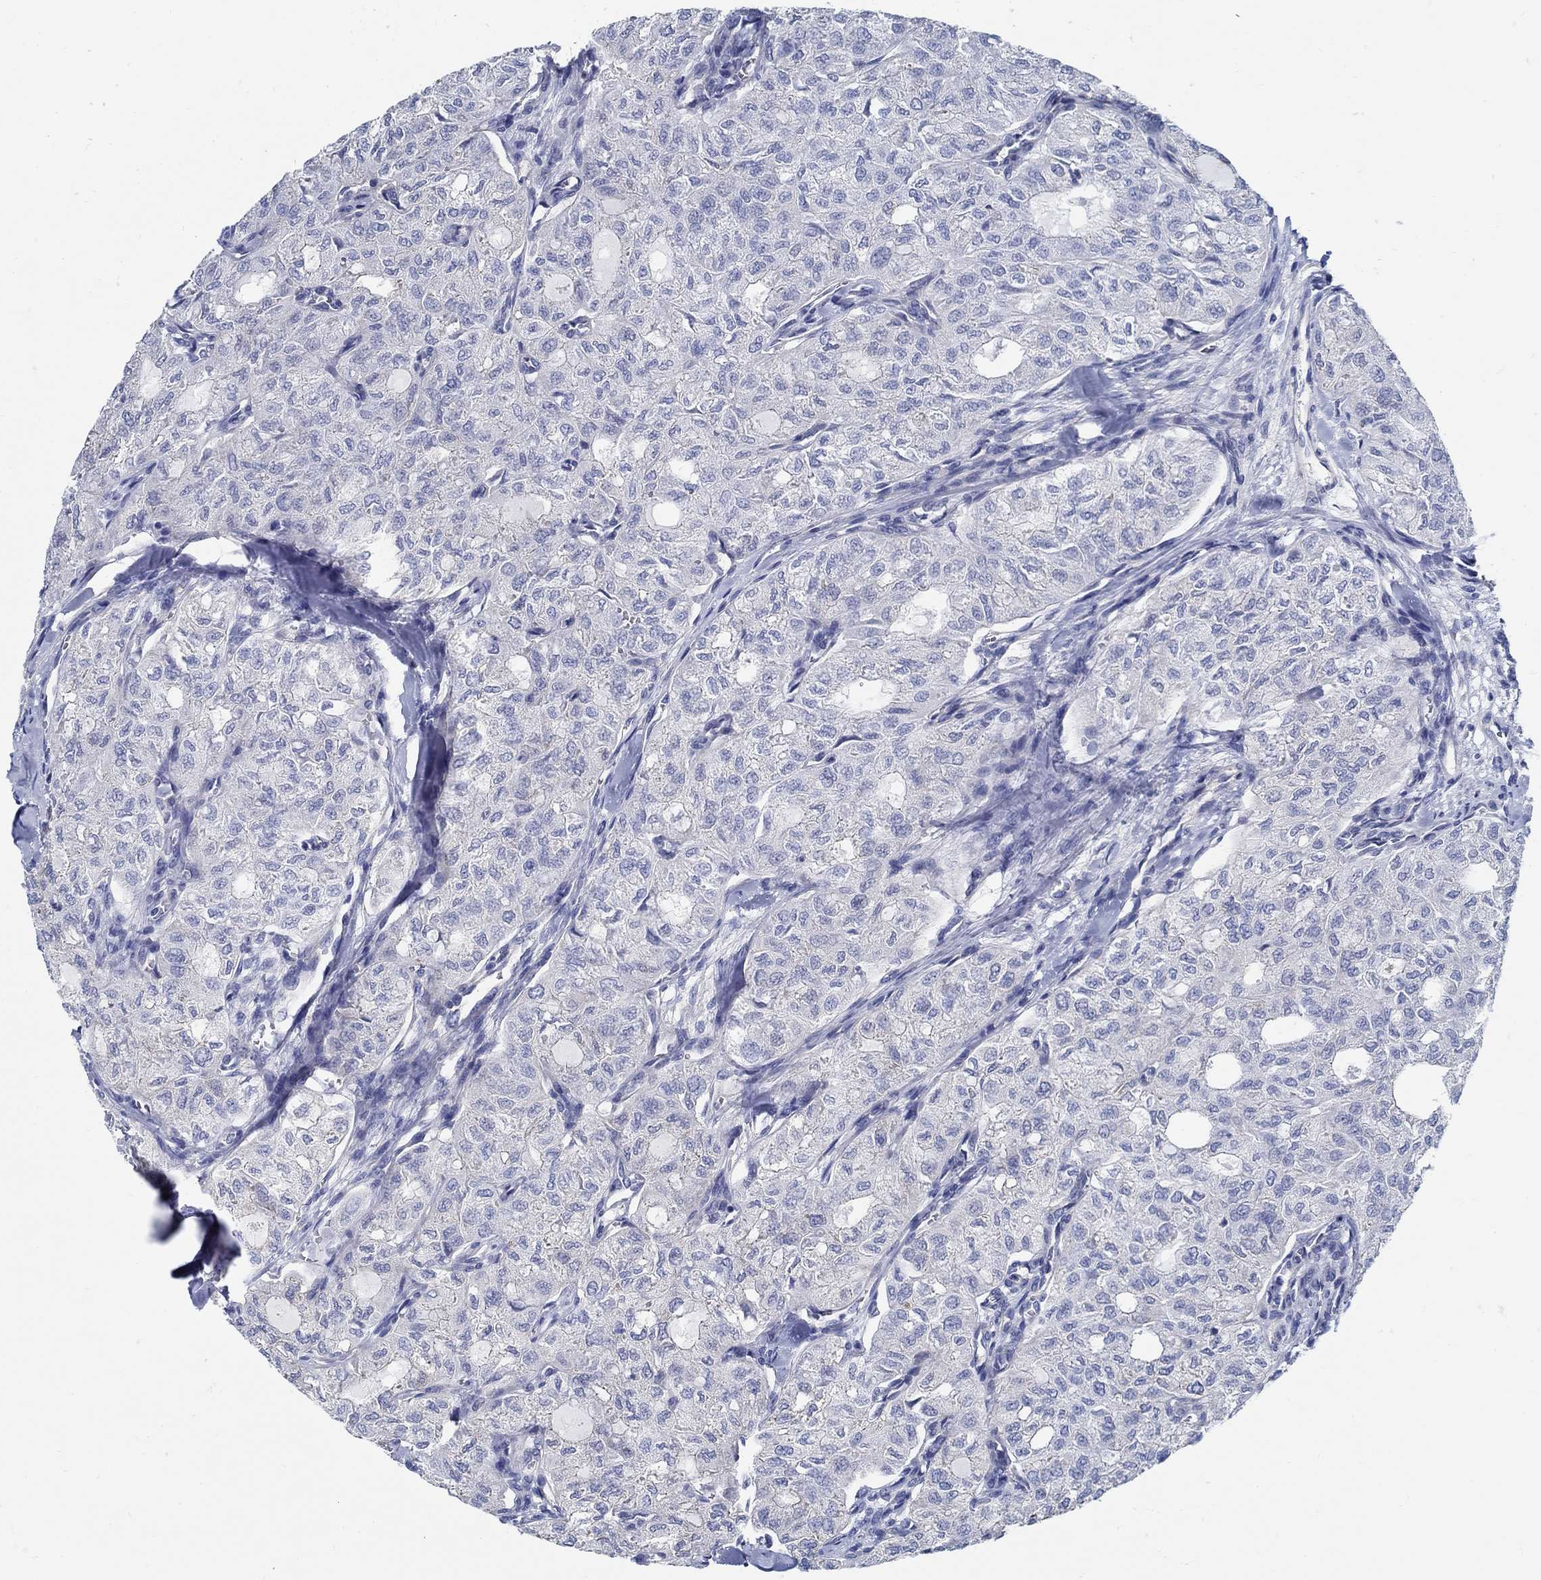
{"staining": {"intensity": "negative", "quantity": "none", "location": "none"}, "tissue": "thyroid cancer", "cell_type": "Tumor cells", "image_type": "cancer", "snomed": [{"axis": "morphology", "description": "Follicular adenoma carcinoma, NOS"}, {"axis": "topography", "description": "Thyroid gland"}], "caption": "An IHC histopathology image of thyroid cancer is shown. There is no staining in tumor cells of thyroid cancer. The staining was performed using DAB to visualize the protein expression in brown, while the nuclei were stained in blue with hematoxylin (Magnification: 20x).", "gene": "C15orf39", "patient": {"sex": "male", "age": 75}}